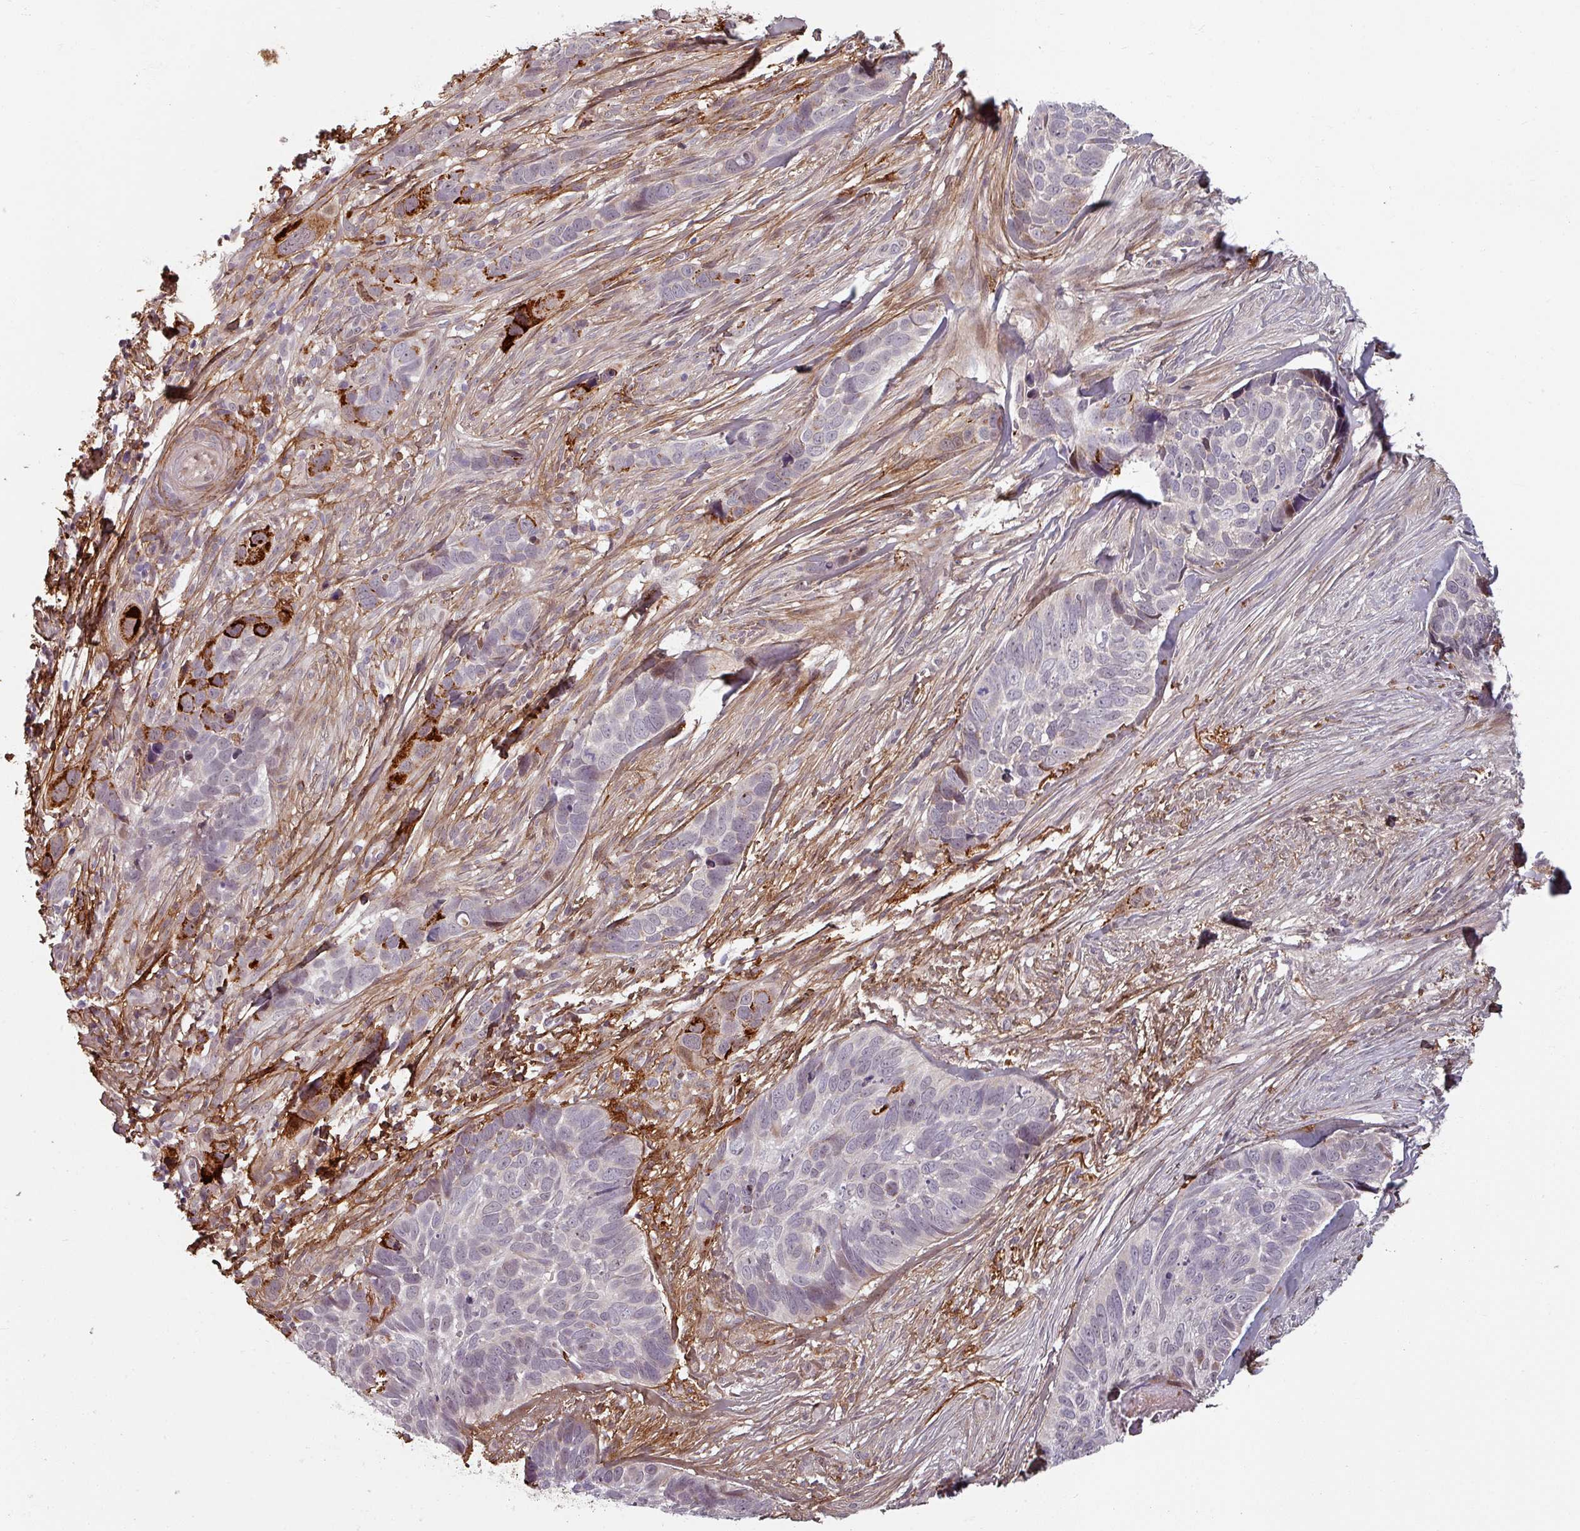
{"staining": {"intensity": "negative", "quantity": "none", "location": "none"}, "tissue": "skin cancer", "cell_type": "Tumor cells", "image_type": "cancer", "snomed": [{"axis": "morphology", "description": "Basal cell carcinoma"}, {"axis": "topography", "description": "Skin"}], "caption": "Tumor cells show no significant positivity in skin cancer.", "gene": "CYB5RL", "patient": {"sex": "female", "age": 82}}